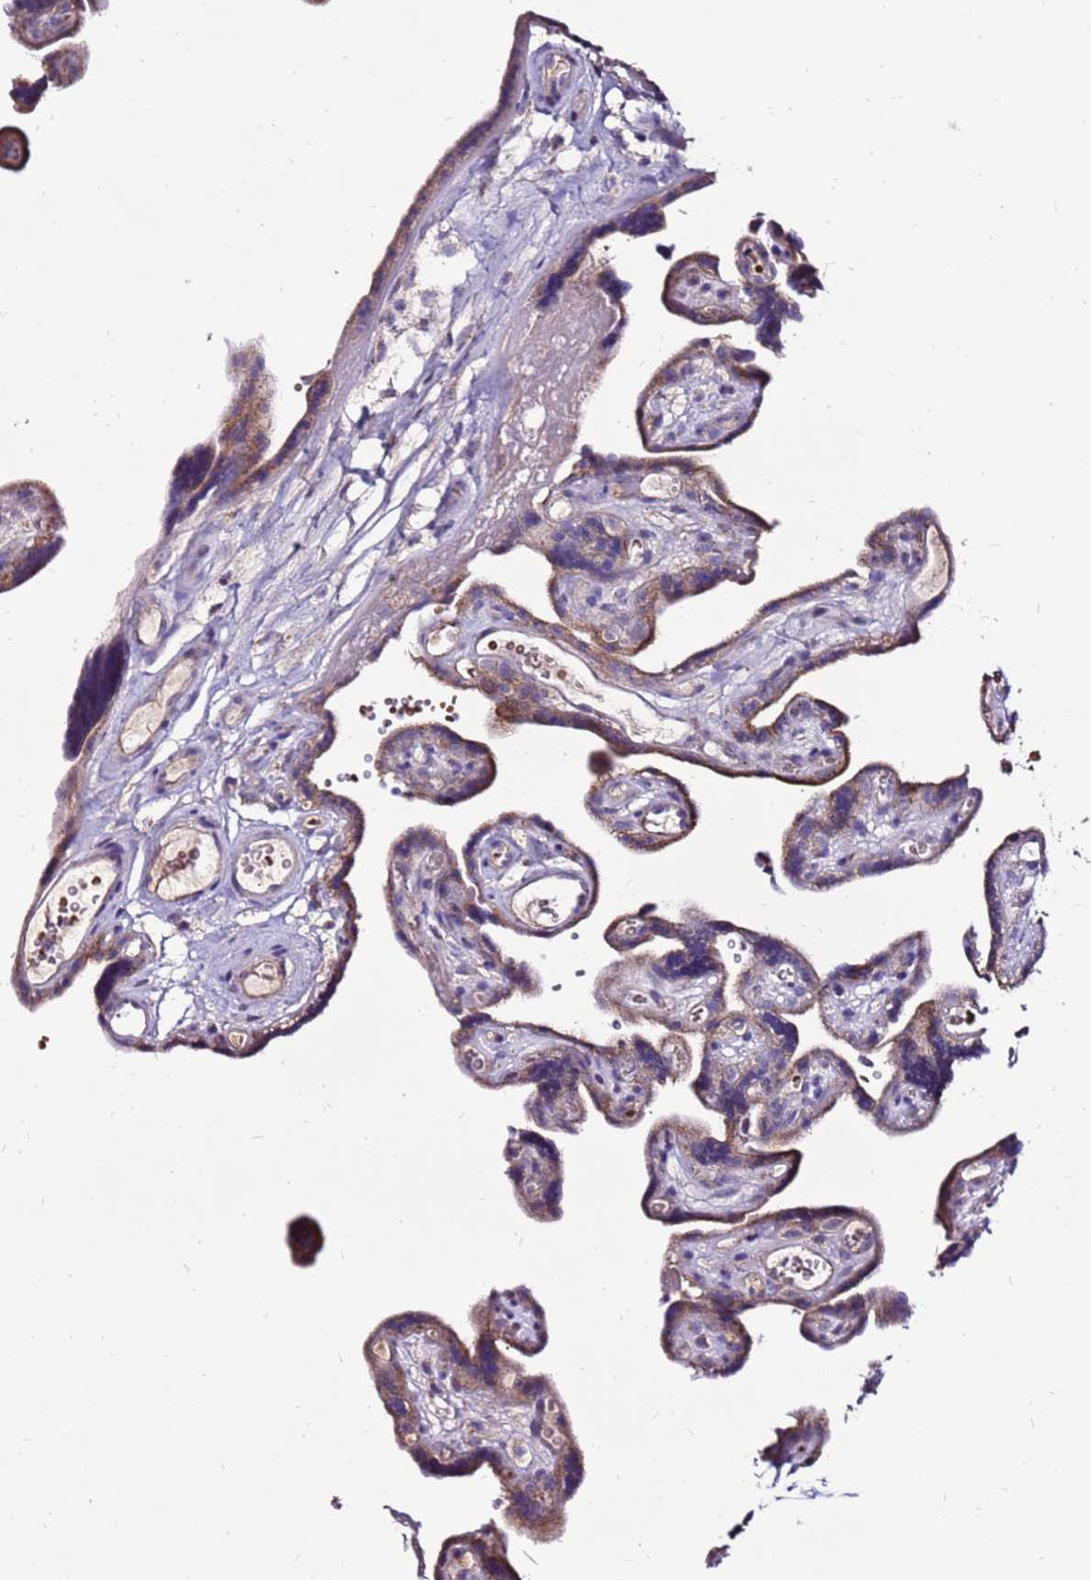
{"staining": {"intensity": "moderate", "quantity": "25%-75%", "location": "cytoplasmic/membranous"}, "tissue": "placenta", "cell_type": "Decidual cells", "image_type": "normal", "snomed": [{"axis": "morphology", "description": "Normal tissue, NOS"}, {"axis": "topography", "description": "Placenta"}], "caption": "A medium amount of moderate cytoplasmic/membranous positivity is appreciated in approximately 25%-75% of decidual cells in unremarkable placenta. (Brightfield microscopy of DAB IHC at high magnification).", "gene": "SPSB3", "patient": {"sex": "female", "age": 30}}